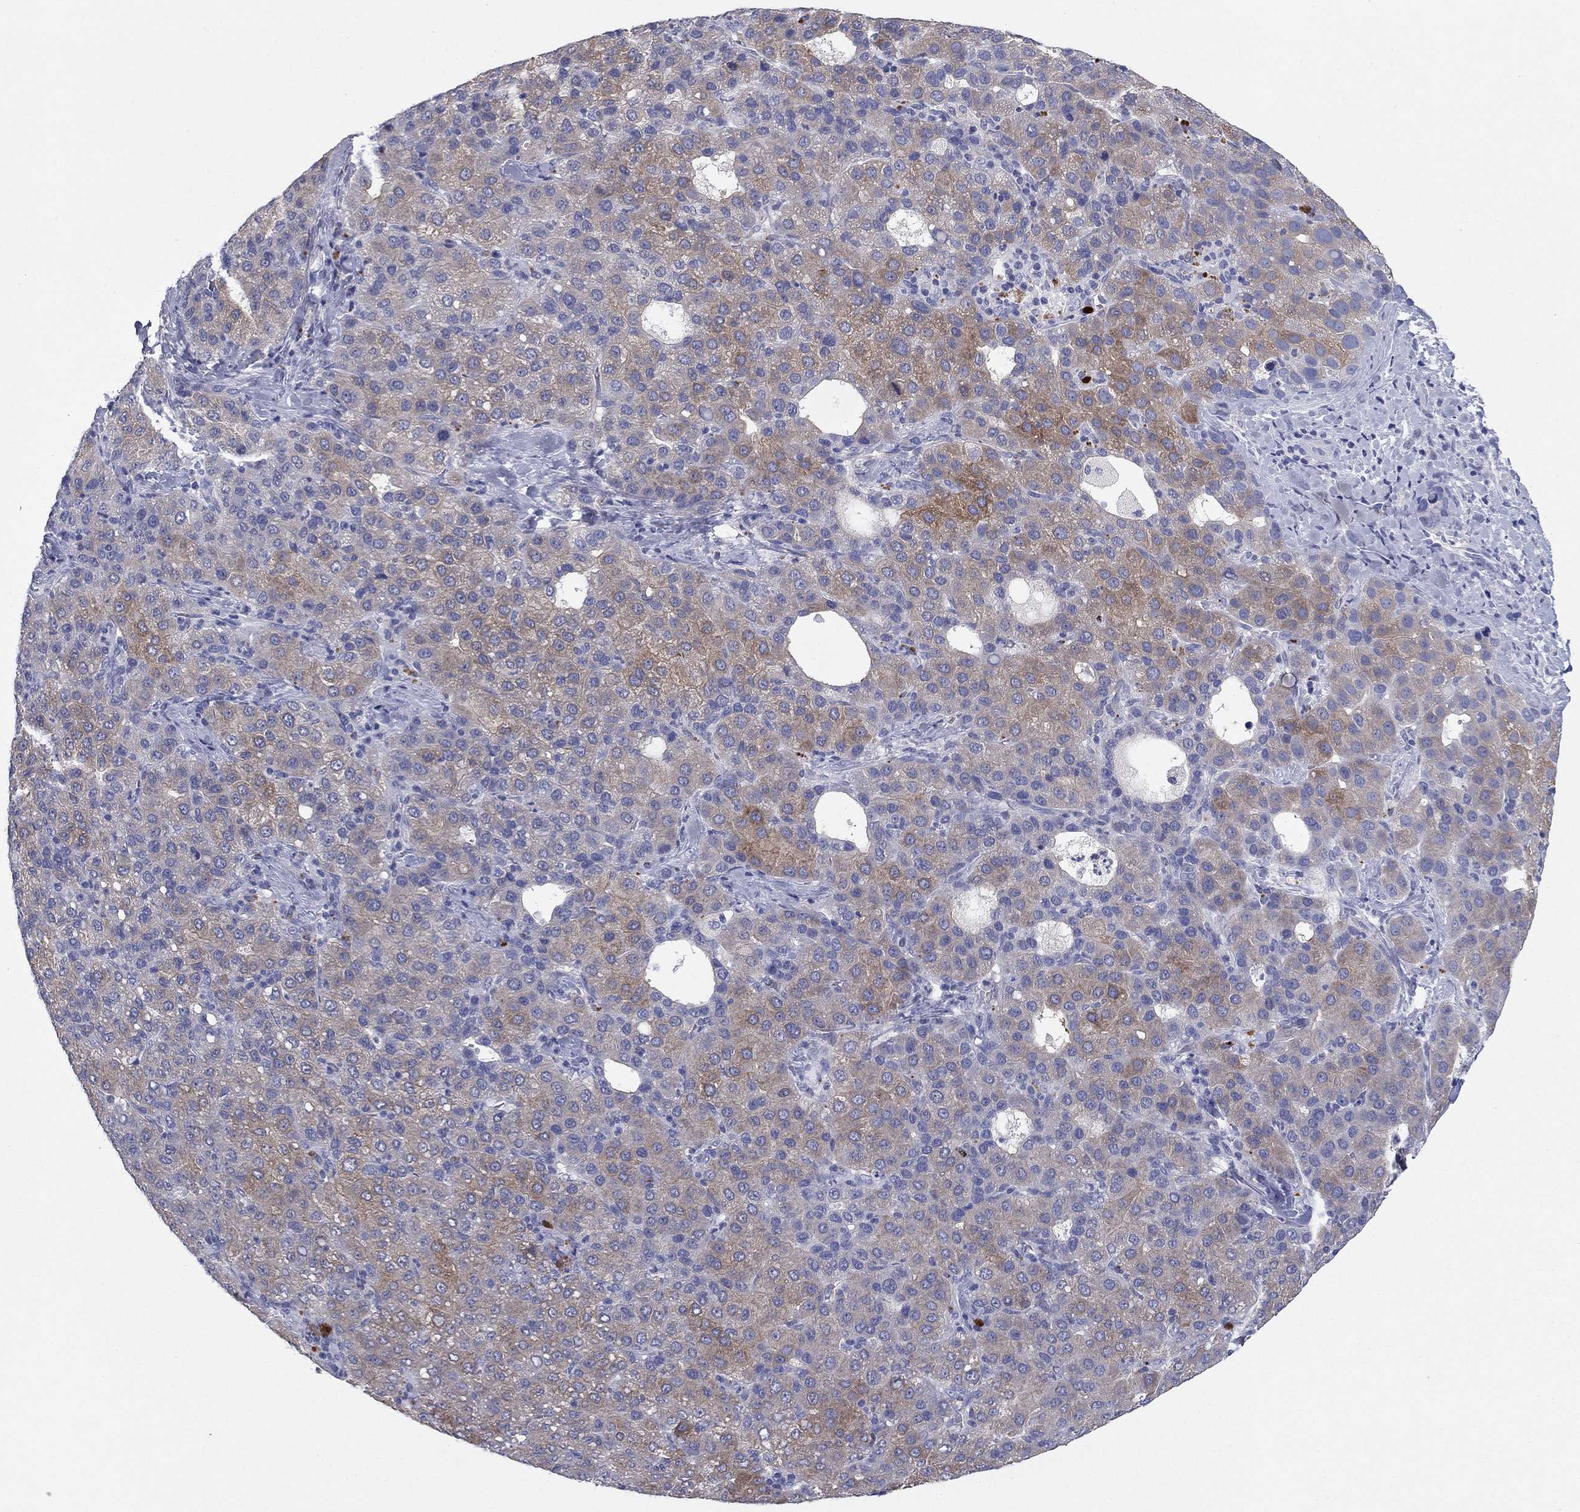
{"staining": {"intensity": "moderate", "quantity": "25%-75%", "location": "cytoplasmic/membranous"}, "tissue": "liver cancer", "cell_type": "Tumor cells", "image_type": "cancer", "snomed": [{"axis": "morphology", "description": "Carcinoma, Hepatocellular, NOS"}, {"axis": "topography", "description": "Liver"}], "caption": "Immunohistochemical staining of human liver cancer (hepatocellular carcinoma) reveals moderate cytoplasmic/membranous protein expression in approximately 25%-75% of tumor cells.", "gene": "CNTNAP4", "patient": {"sex": "male", "age": 65}}